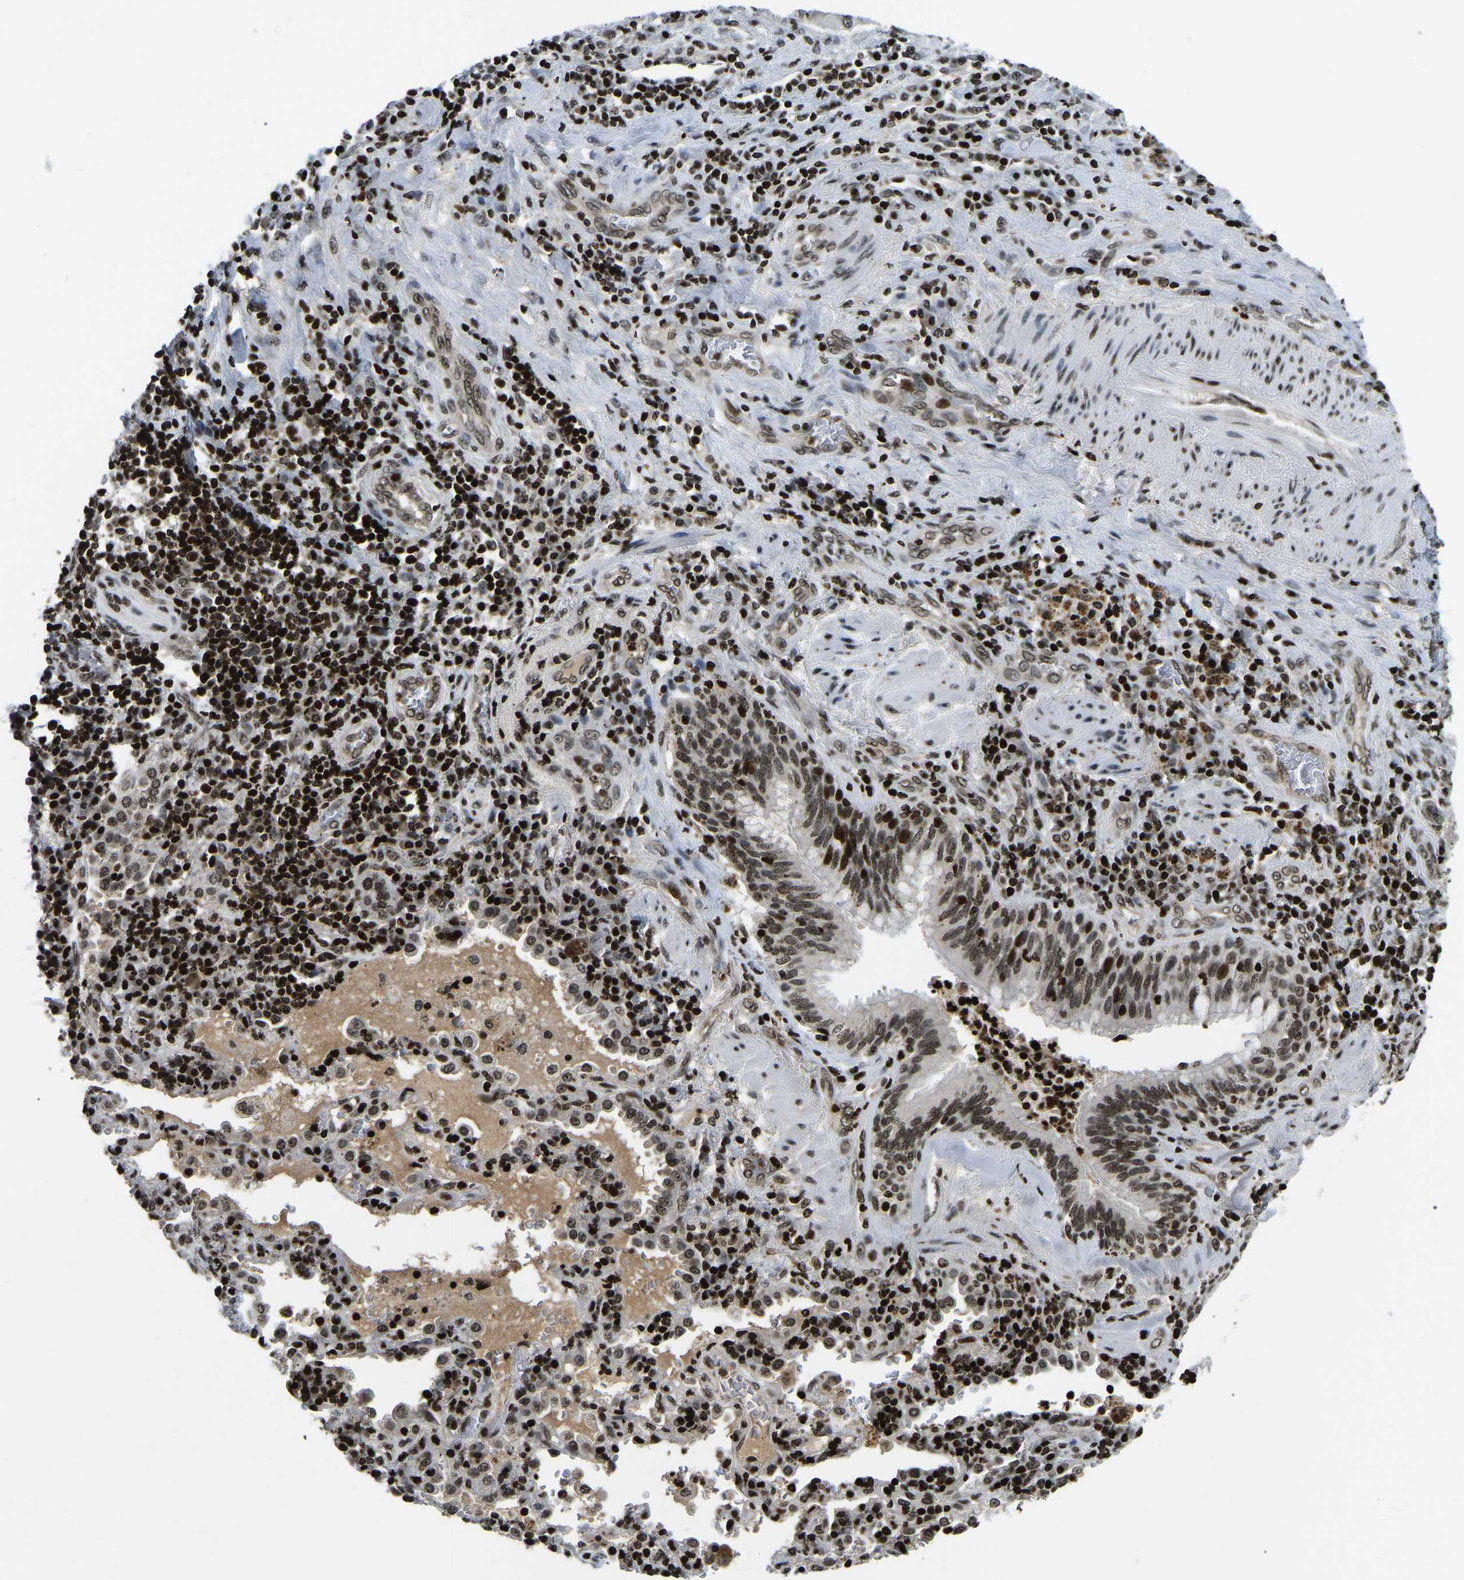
{"staining": {"intensity": "moderate", "quantity": ">75%", "location": "nuclear"}, "tissue": "lung cancer", "cell_type": "Tumor cells", "image_type": "cancer", "snomed": [{"axis": "morphology", "description": "Adenocarcinoma, NOS"}, {"axis": "topography", "description": "Lung"}], "caption": "IHC staining of lung cancer, which reveals medium levels of moderate nuclear expression in approximately >75% of tumor cells indicating moderate nuclear protein positivity. The staining was performed using DAB (brown) for protein detection and nuclei were counterstained in hematoxylin (blue).", "gene": "LRRC61", "patient": {"sex": "male", "age": 64}}